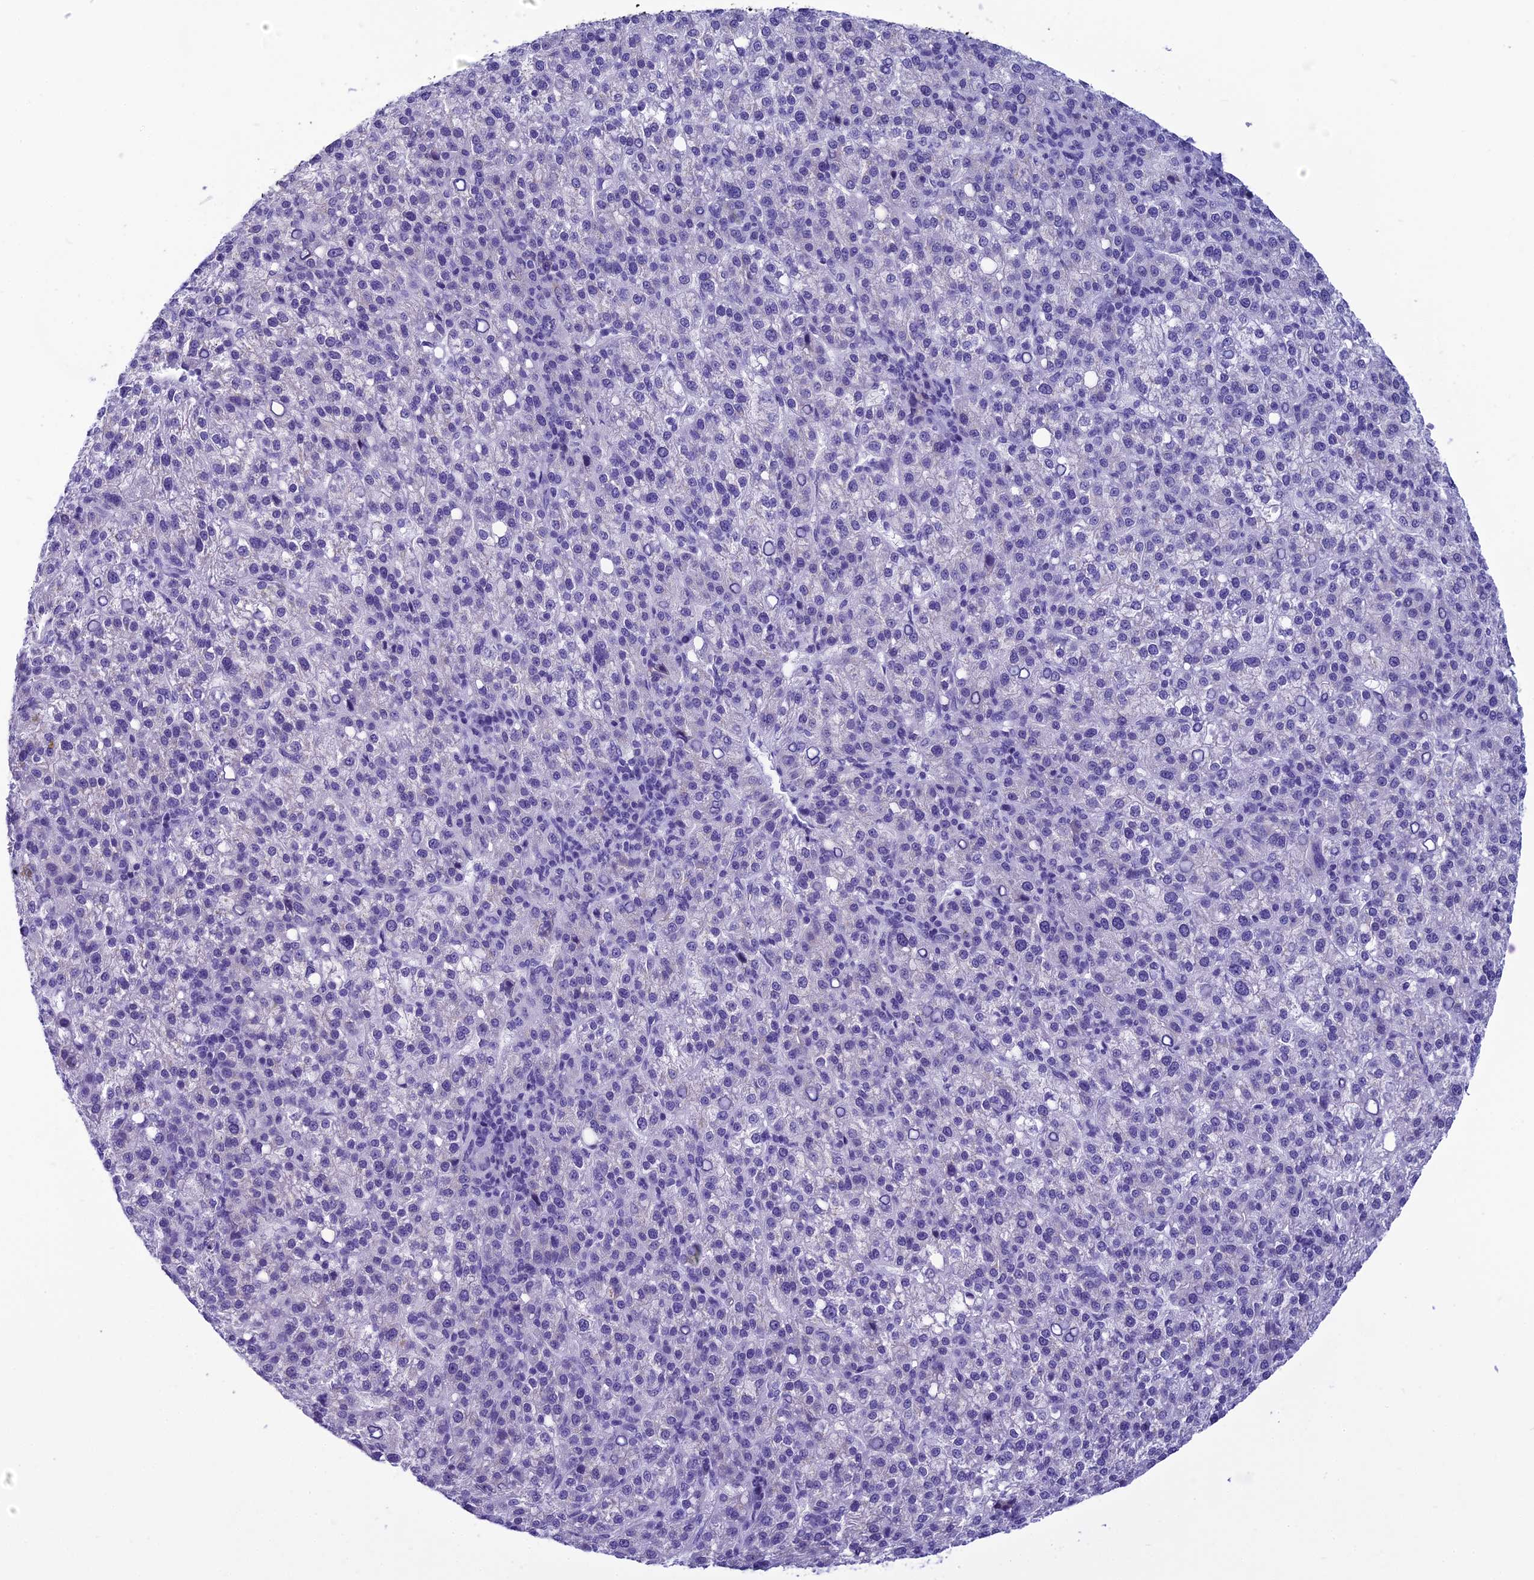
{"staining": {"intensity": "negative", "quantity": "none", "location": "none"}, "tissue": "liver cancer", "cell_type": "Tumor cells", "image_type": "cancer", "snomed": [{"axis": "morphology", "description": "Carcinoma, Hepatocellular, NOS"}, {"axis": "topography", "description": "Liver"}], "caption": "The IHC micrograph has no significant staining in tumor cells of liver cancer tissue.", "gene": "KCTD14", "patient": {"sex": "female", "age": 58}}